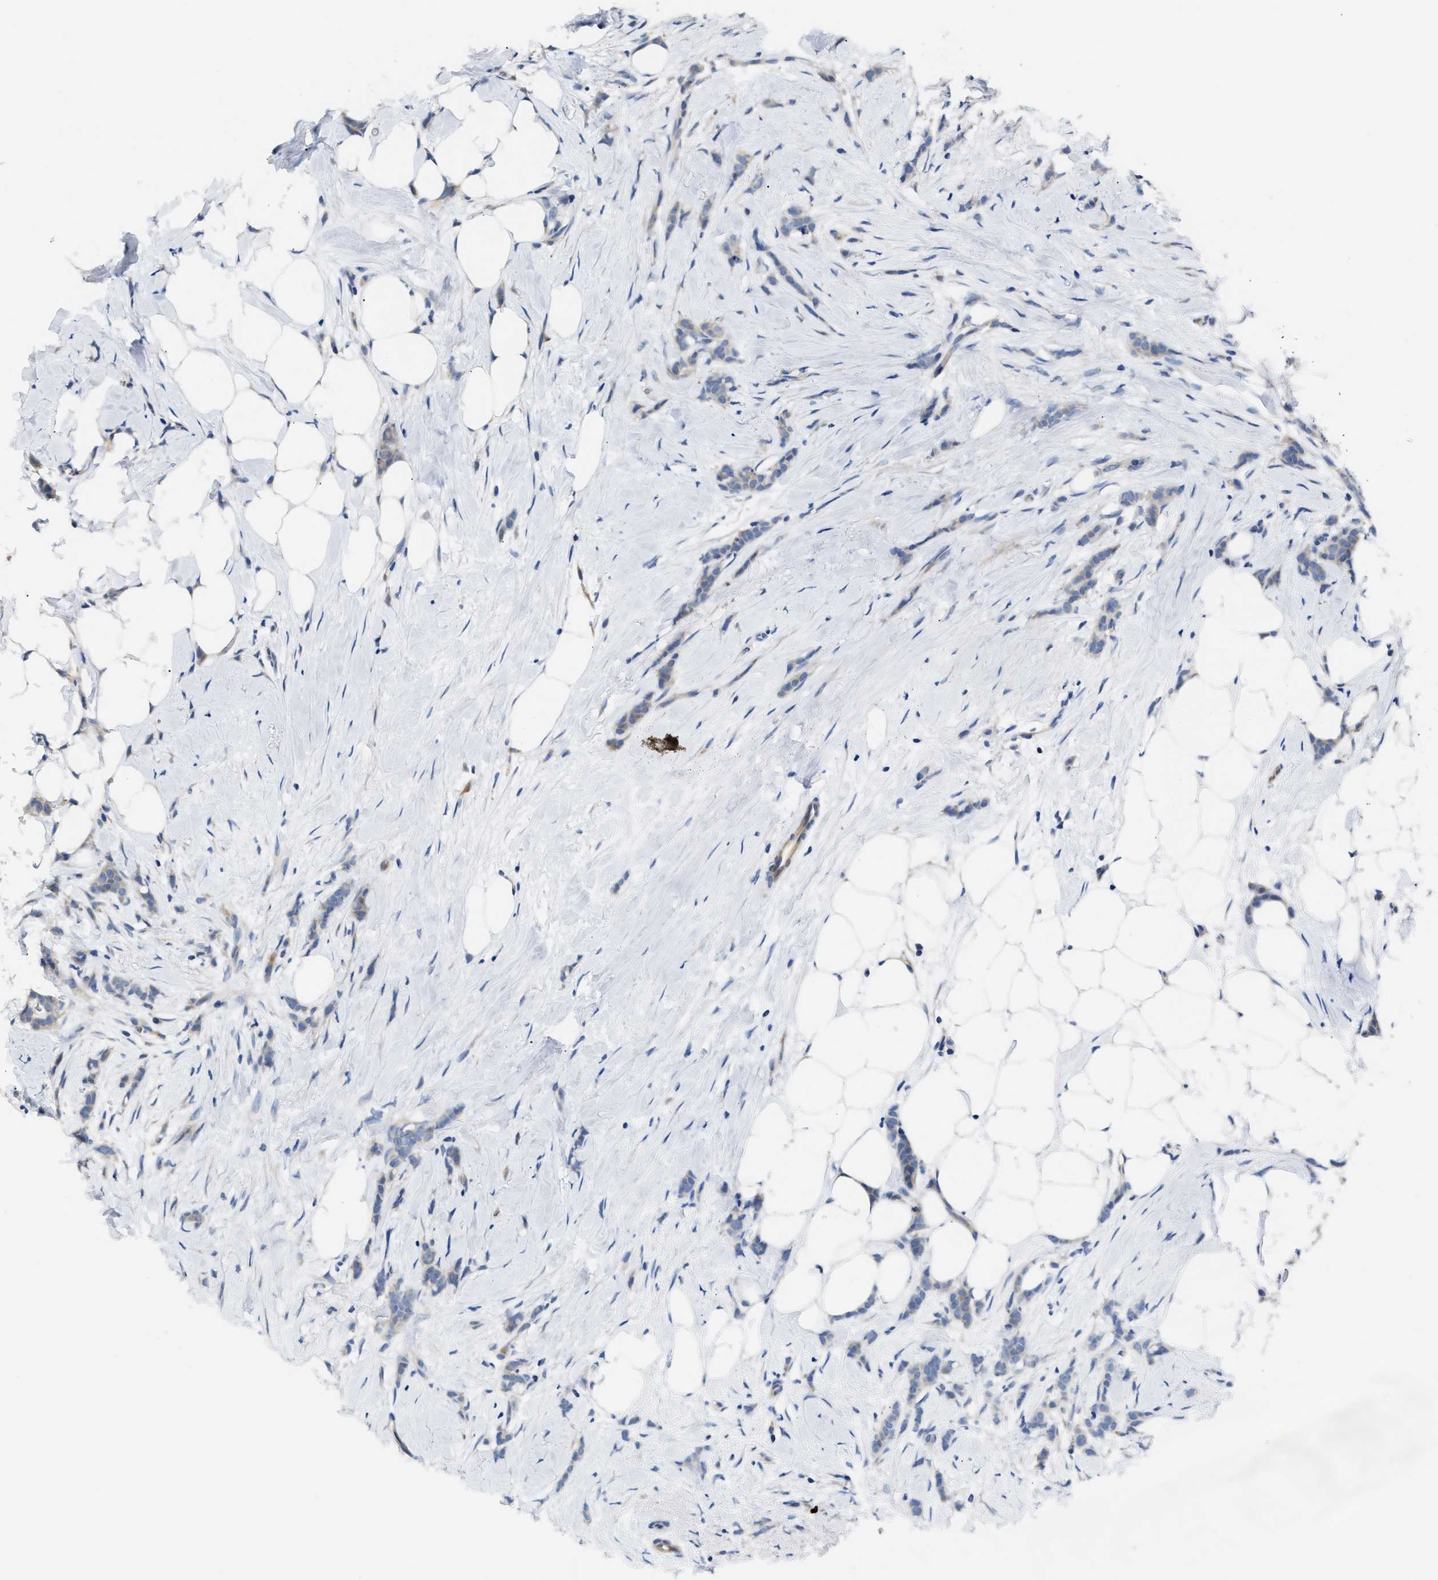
{"staining": {"intensity": "weak", "quantity": "<25%", "location": "cytoplasmic/membranous"}, "tissue": "breast cancer", "cell_type": "Tumor cells", "image_type": "cancer", "snomed": [{"axis": "morphology", "description": "Lobular carcinoma, in situ"}, {"axis": "morphology", "description": "Lobular carcinoma"}, {"axis": "topography", "description": "Breast"}], "caption": "Immunohistochemistry histopathology image of human lobular carcinoma in situ (breast) stained for a protein (brown), which reveals no staining in tumor cells. The staining is performed using DAB brown chromogen with nuclei counter-stained in using hematoxylin.", "gene": "TUT7", "patient": {"sex": "female", "age": 41}}